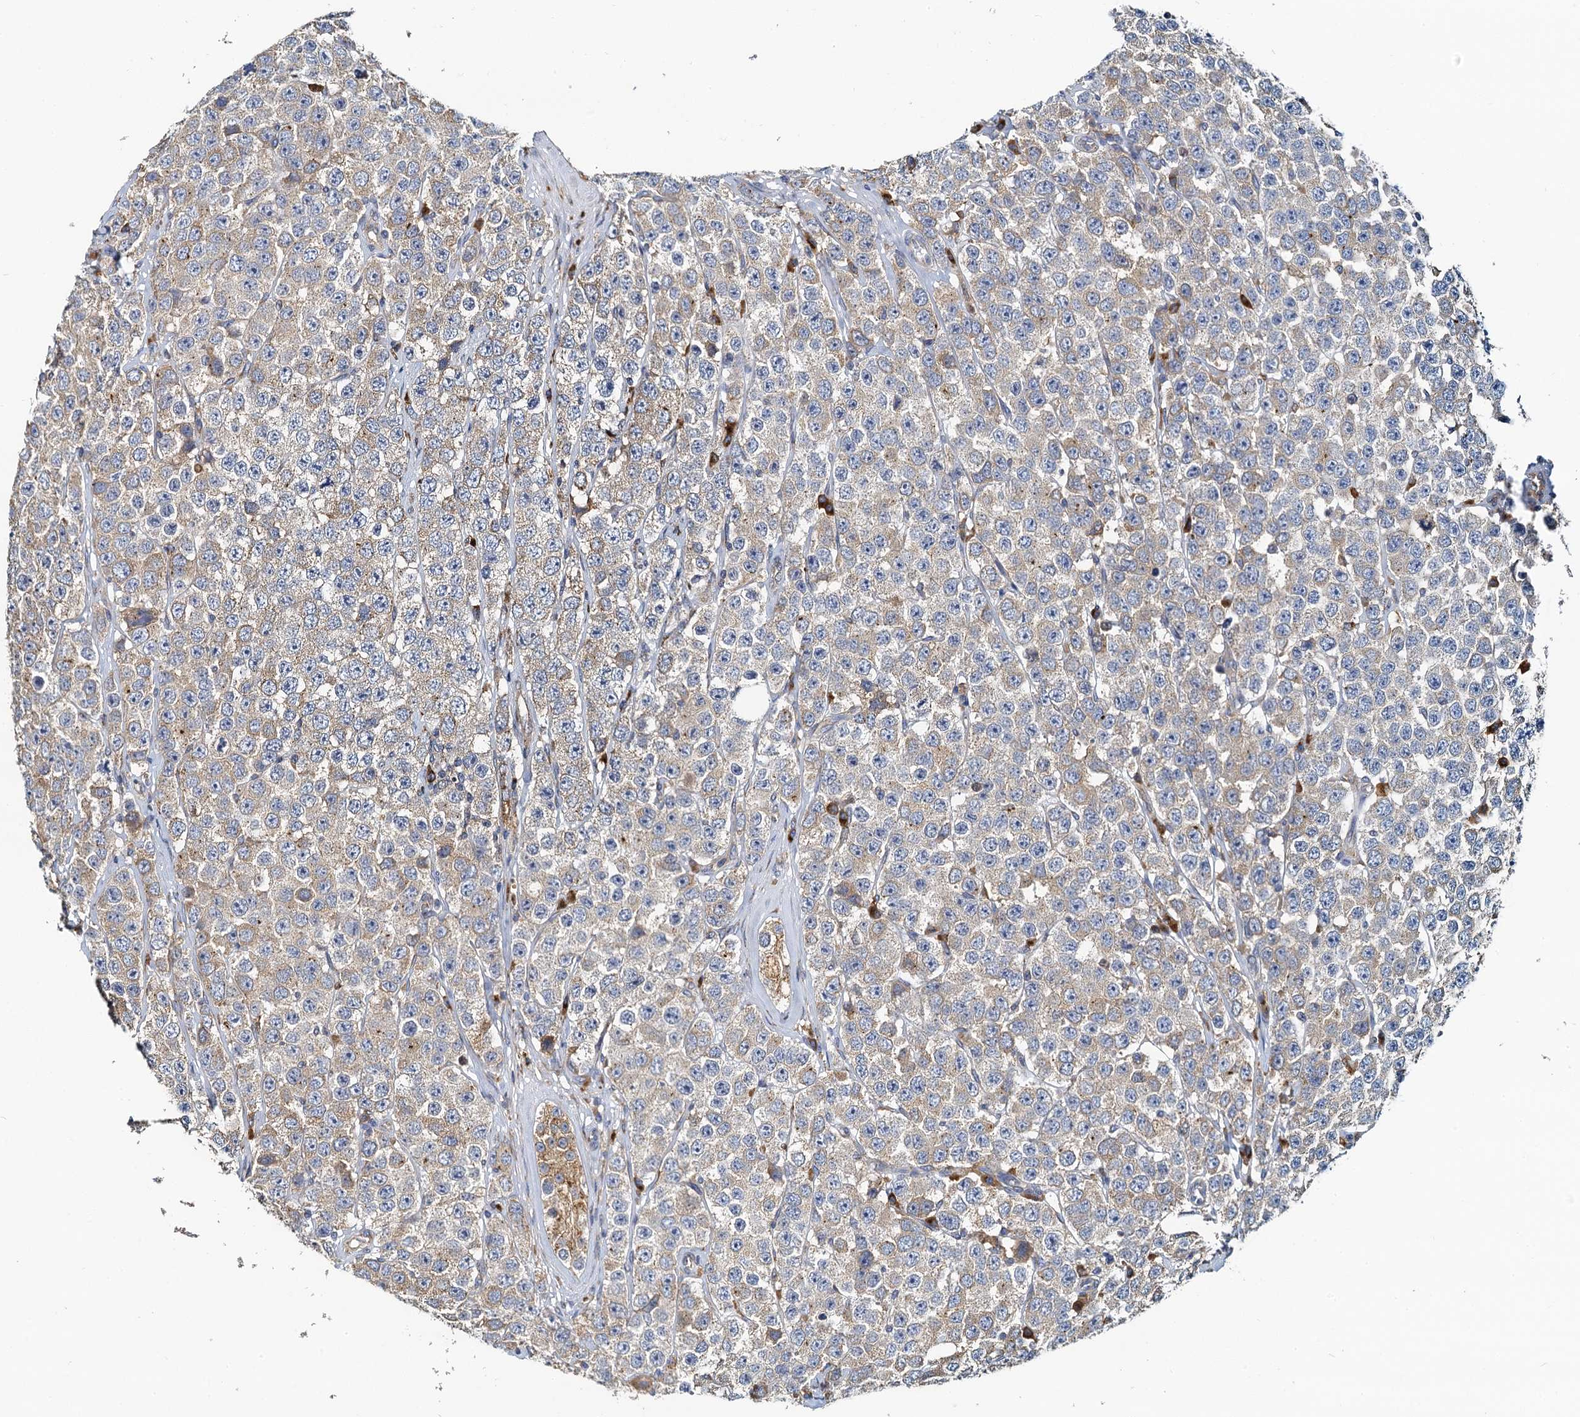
{"staining": {"intensity": "weak", "quantity": ">75%", "location": "cytoplasmic/membranous"}, "tissue": "testis cancer", "cell_type": "Tumor cells", "image_type": "cancer", "snomed": [{"axis": "morphology", "description": "Seminoma, NOS"}, {"axis": "topography", "description": "Testis"}], "caption": "Brown immunohistochemical staining in testis cancer (seminoma) reveals weak cytoplasmic/membranous expression in approximately >75% of tumor cells.", "gene": "NKAPD1", "patient": {"sex": "male", "age": 28}}